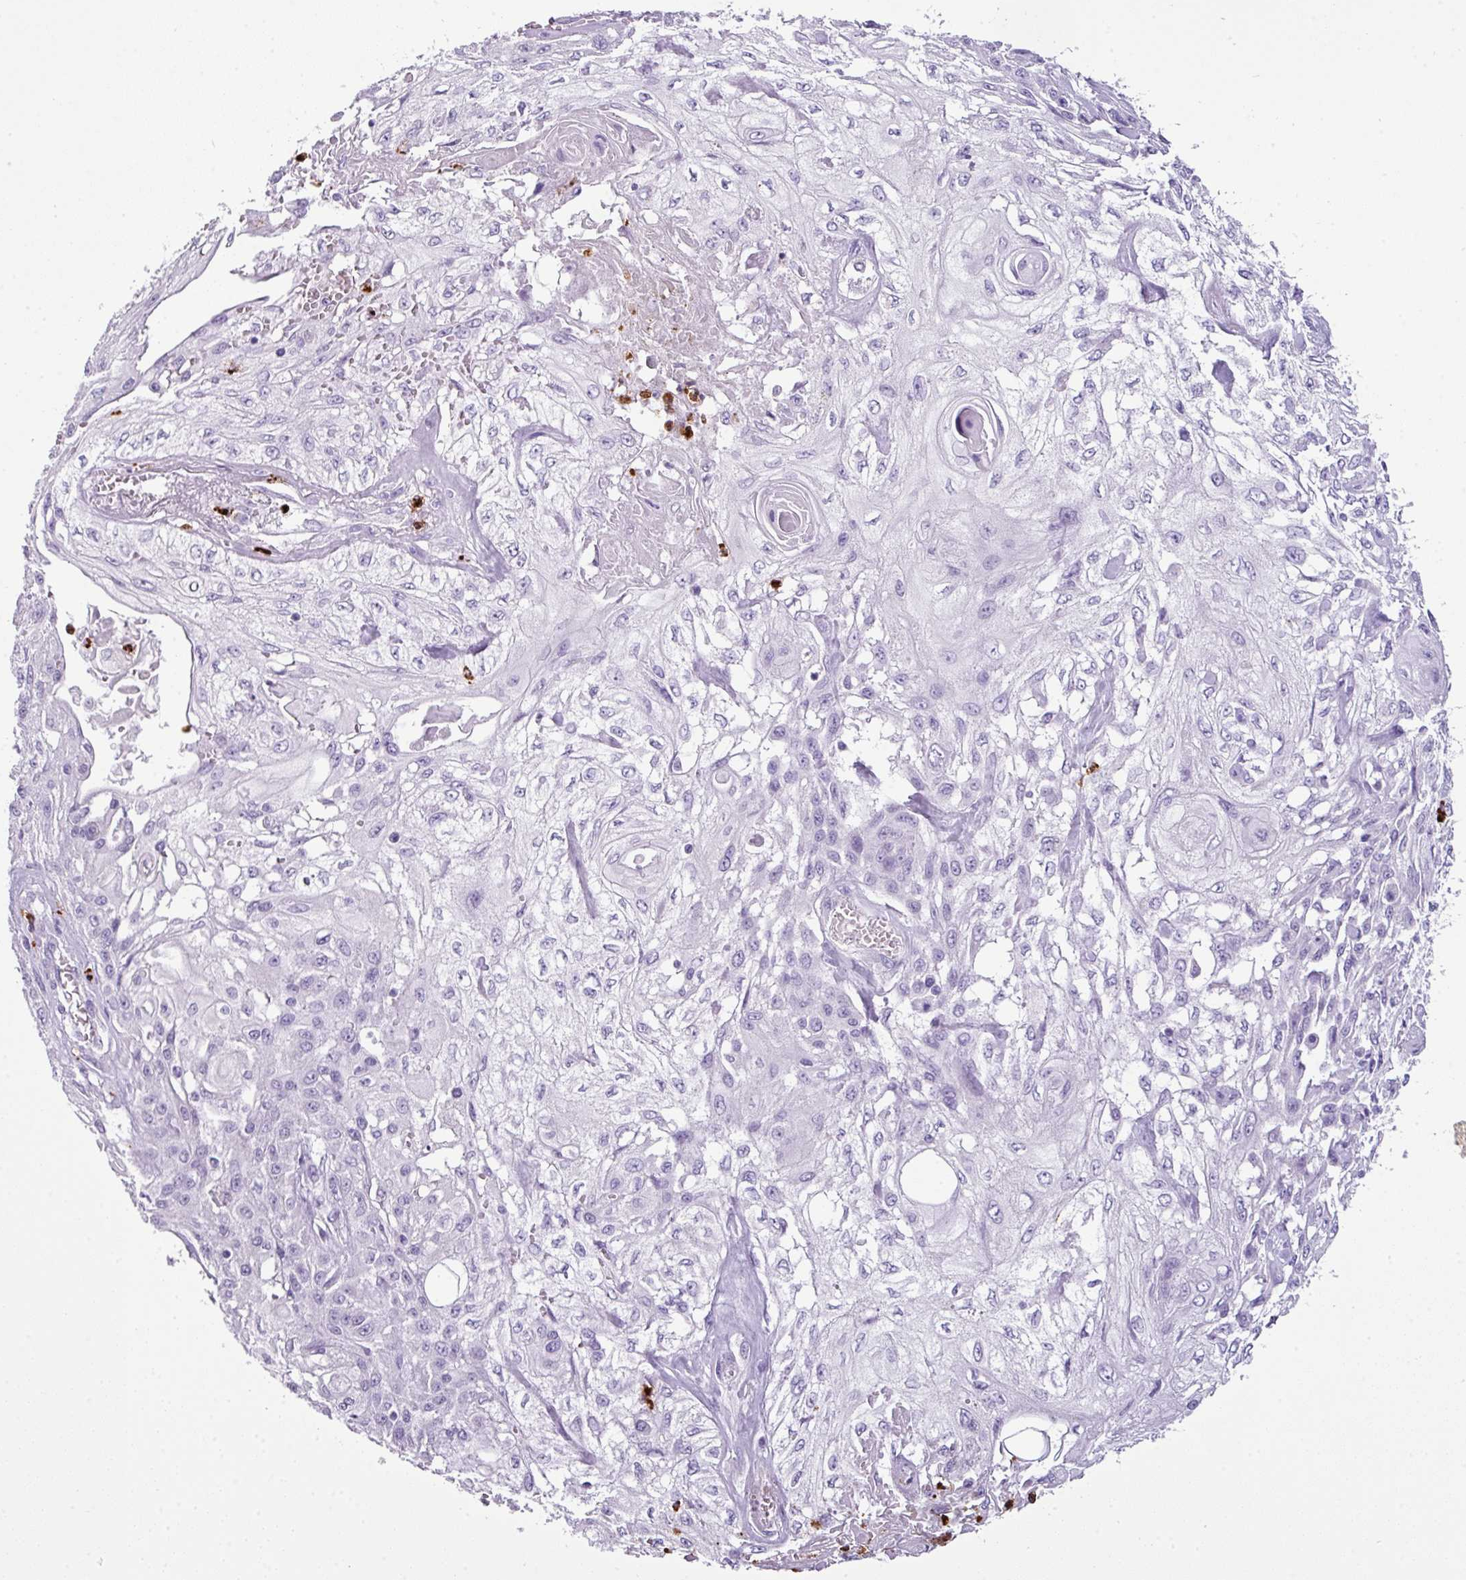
{"staining": {"intensity": "negative", "quantity": "none", "location": "none"}, "tissue": "skin cancer", "cell_type": "Tumor cells", "image_type": "cancer", "snomed": [{"axis": "morphology", "description": "Squamous cell carcinoma, NOS"}, {"axis": "morphology", "description": "Squamous cell carcinoma, metastatic, NOS"}, {"axis": "topography", "description": "Skin"}, {"axis": "topography", "description": "Lymph node"}], "caption": "Immunohistochemistry (IHC) of skin metastatic squamous cell carcinoma demonstrates no expression in tumor cells.", "gene": "CTSG", "patient": {"sex": "male", "age": 75}}